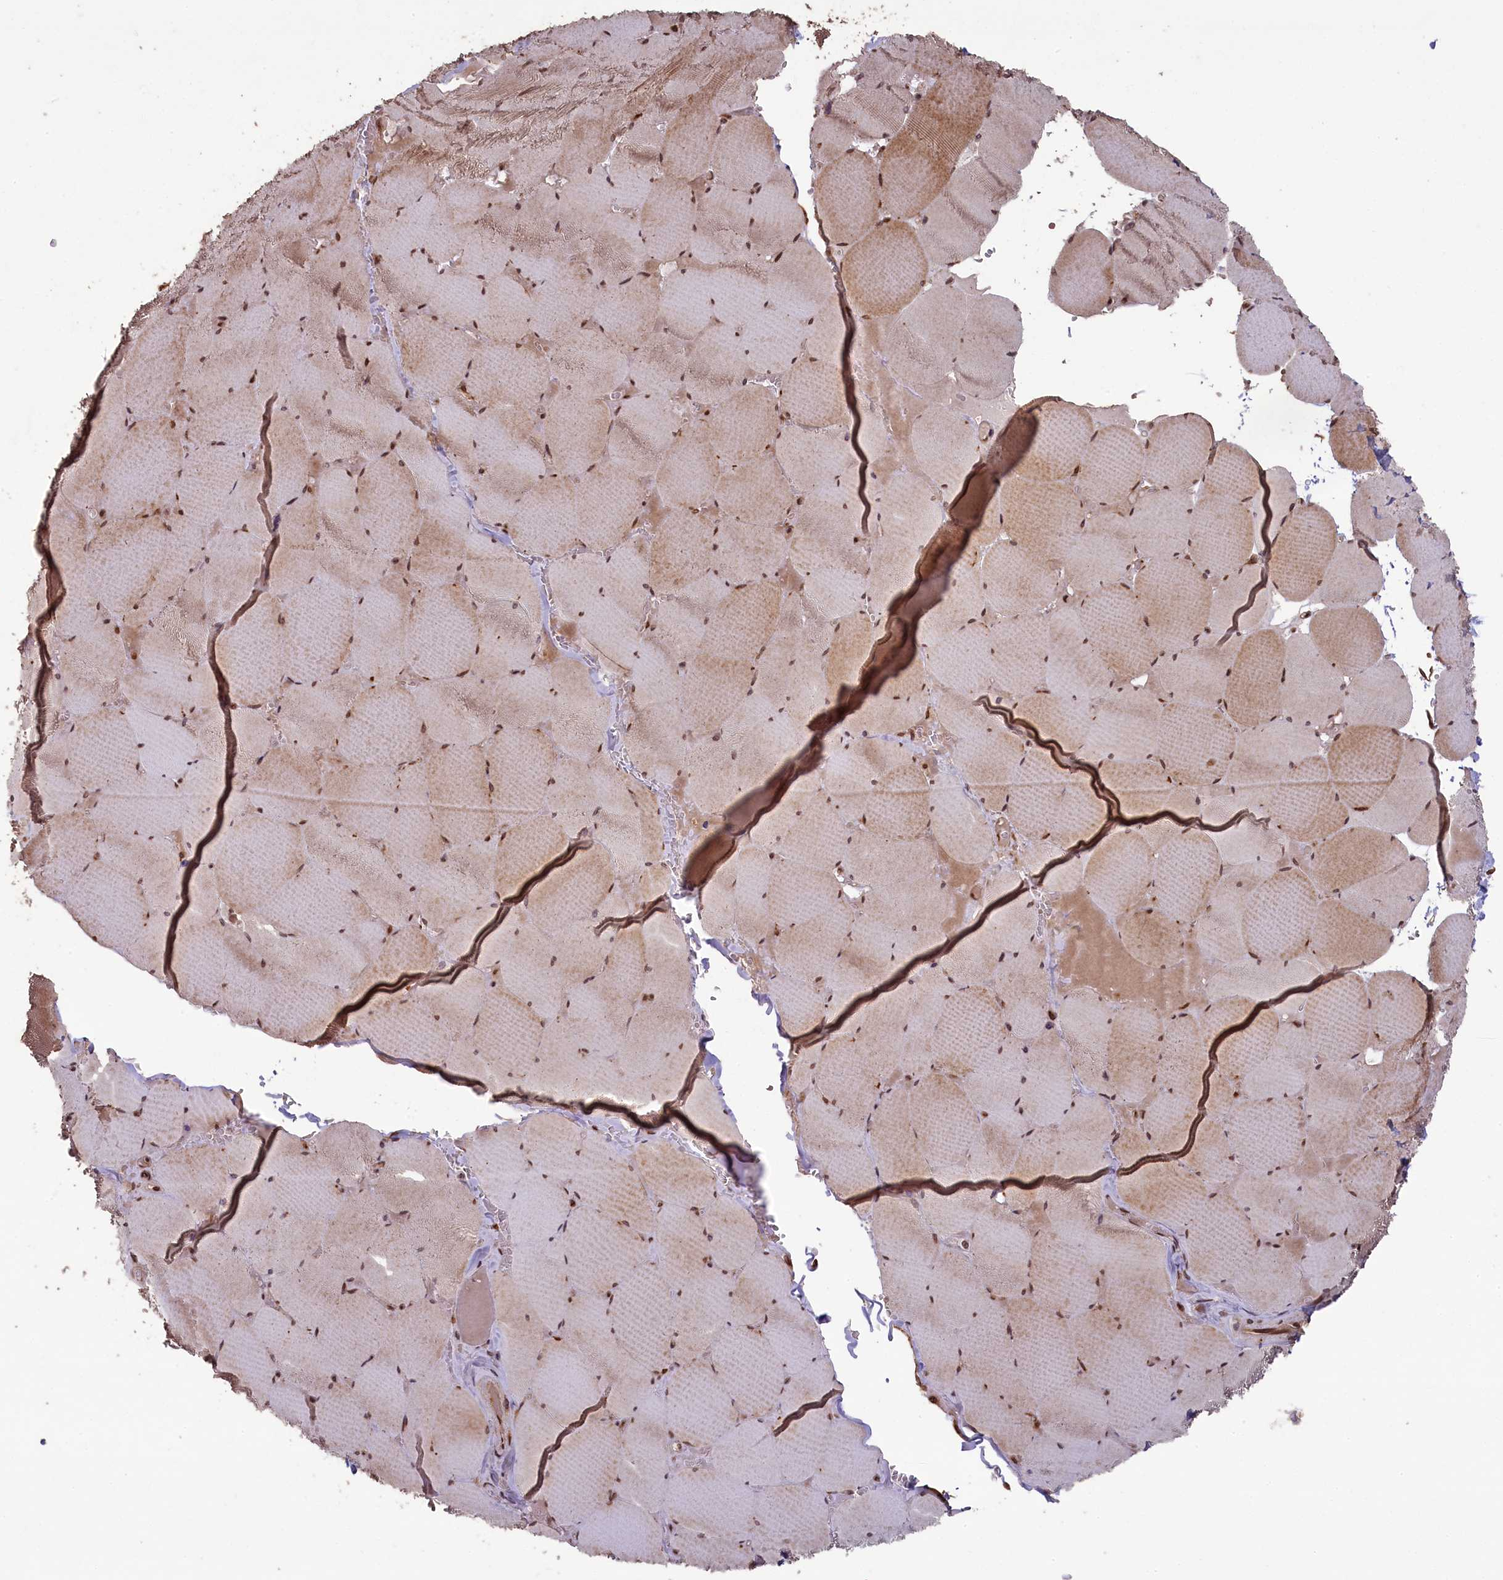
{"staining": {"intensity": "moderate", "quantity": ">75%", "location": "cytoplasmic/membranous,nuclear"}, "tissue": "skeletal muscle", "cell_type": "Myocytes", "image_type": "normal", "snomed": [{"axis": "morphology", "description": "Normal tissue, NOS"}, {"axis": "topography", "description": "Skeletal muscle"}, {"axis": "topography", "description": "Head-Neck"}], "caption": "IHC (DAB (3,3'-diaminobenzidine)) staining of normal human skeletal muscle demonstrates moderate cytoplasmic/membranous,nuclear protein staining in approximately >75% of myocytes. The protein of interest is stained brown, and the nuclei are stained in blue (DAB IHC with brightfield microscopy, high magnification).", "gene": "SLC38A7", "patient": {"sex": "male", "age": 66}}